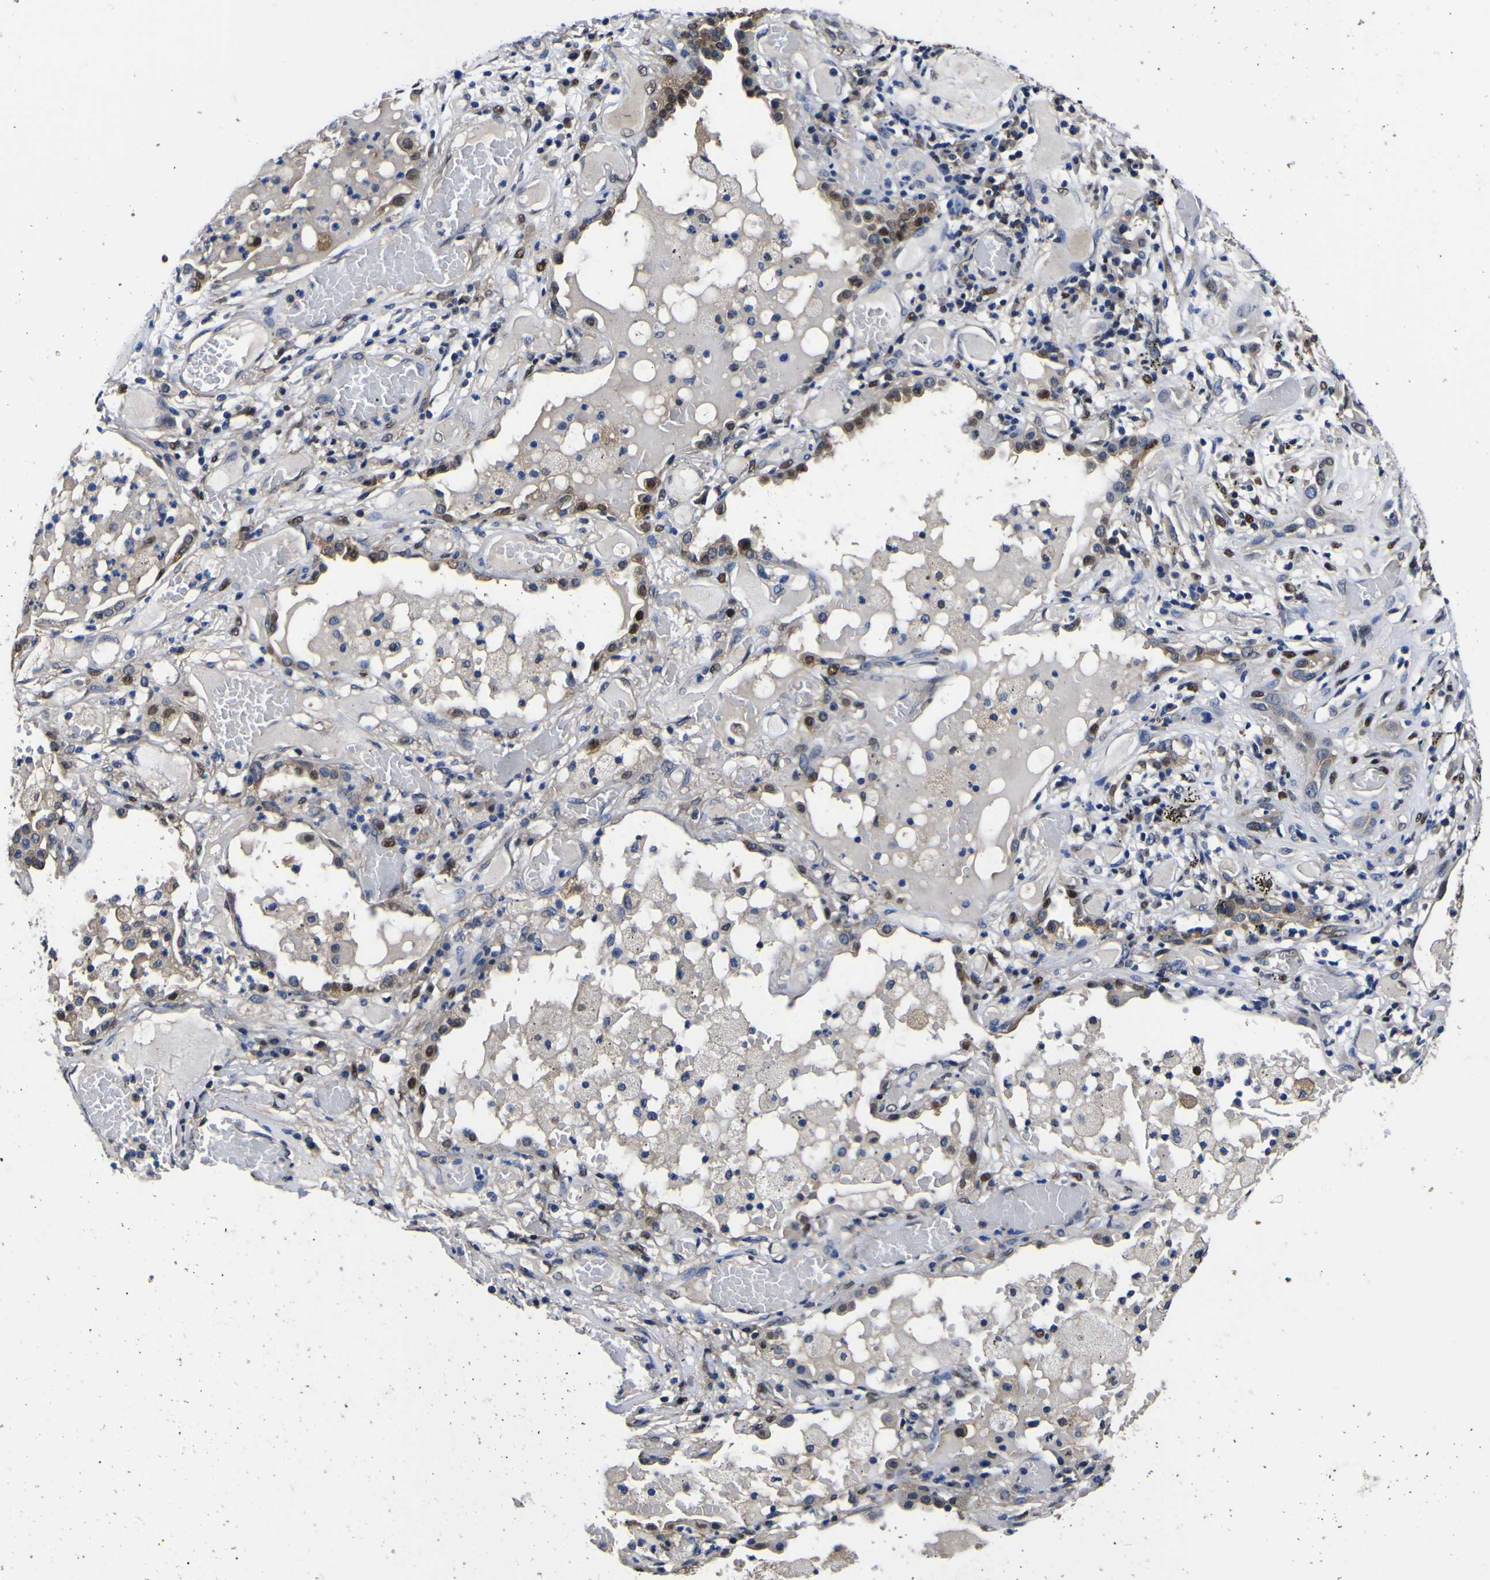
{"staining": {"intensity": "moderate", "quantity": "<25%", "location": "cytoplasmic/membranous,nuclear"}, "tissue": "lung cancer", "cell_type": "Tumor cells", "image_type": "cancer", "snomed": [{"axis": "morphology", "description": "Squamous cell carcinoma, NOS"}, {"axis": "topography", "description": "Lung"}], "caption": "An immunohistochemistry micrograph of tumor tissue is shown. Protein staining in brown highlights moderate cytoplasmic/membranous and nuclear positivity in lung cancer within tumor cells.", "gene": "FAM110B", "patient": {"sex": "male", "age": 71}}